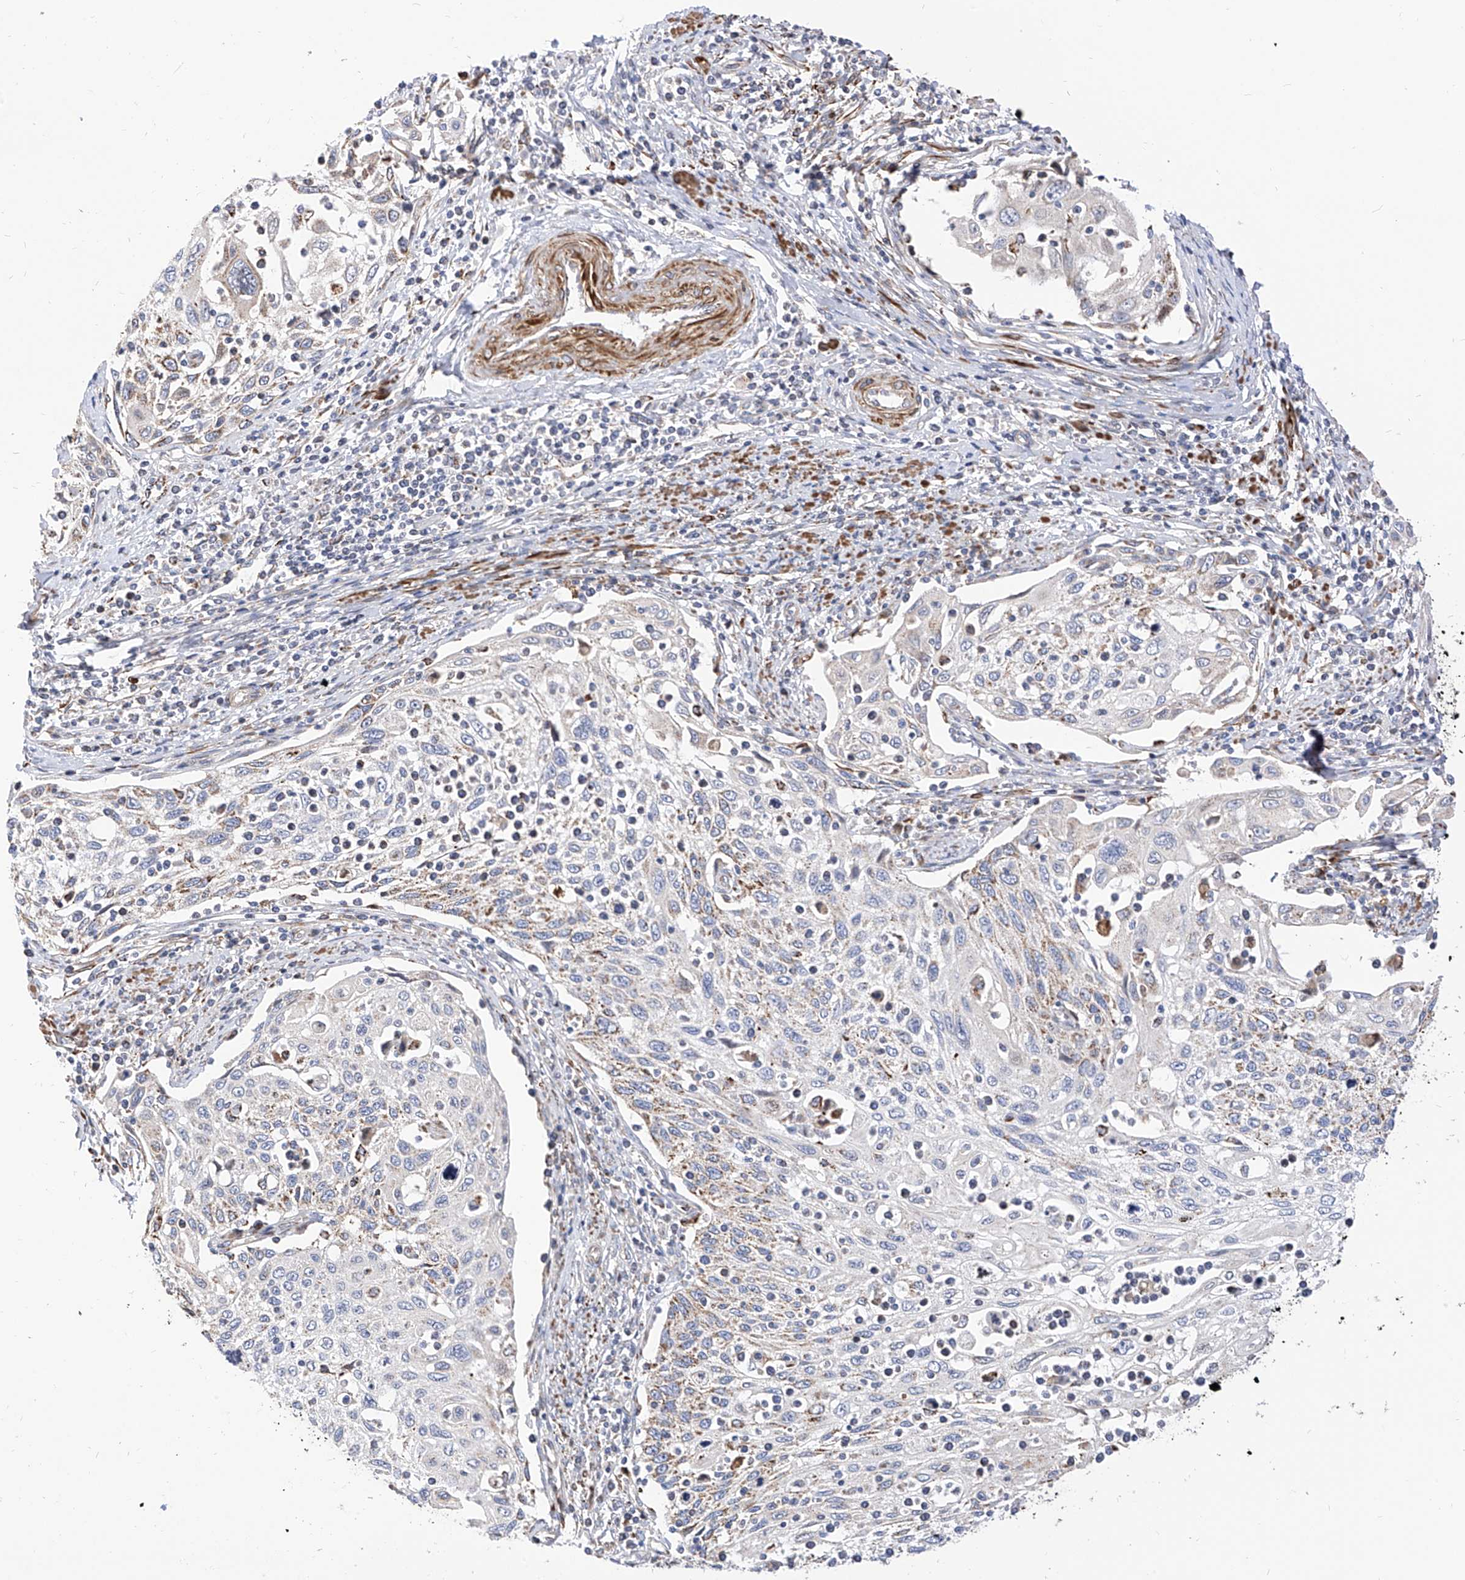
{"staining": {"intensity": "moderate", "quantity": "<25%", "location": "cytoplasmic/membranous"}, "tissue": "cervical cancer", "cell_type": "Tumor cells", "image_type": "cancer", "snomed": [{"axis": "morphology", "description": "Squamous cell carcinoma, NOS"}, {"axis": "topography", "description": "Cervix"}], "caption": "Cervical cancer (squamous cell carcinoma) stained for a protein (brown) demonstrates moderate cytoplasmic/membranous positive positivity in approximately <25% of tumor cells.", "gene": "TTLL8", "patient": {"sex": "female", "age": 70}}